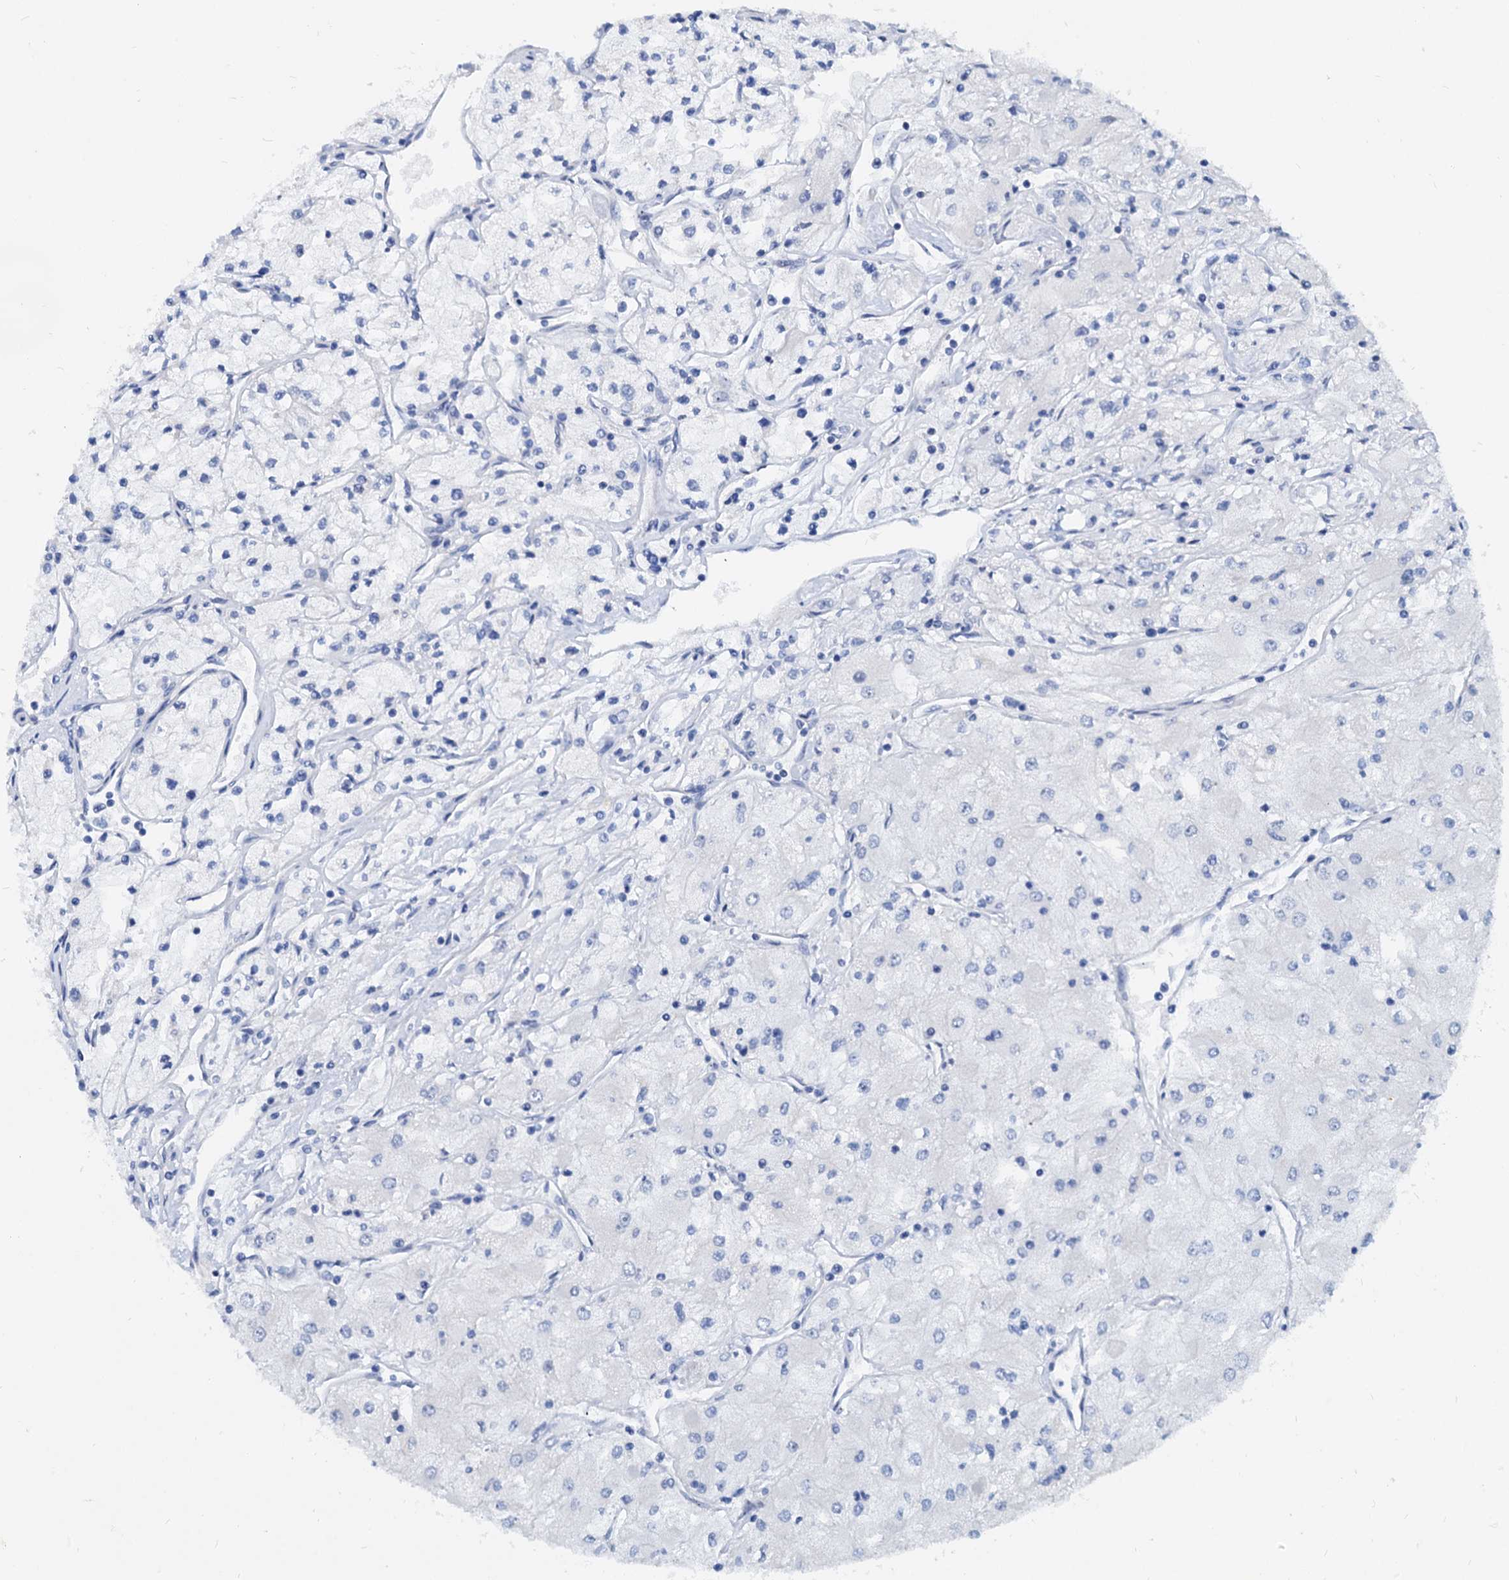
{"staining": {"intensity": "negative", "quantity": "none", "location": "none"}, "tissue": "renal cancer", "cell_type": "Tumor cells", "image_type": "cancer", "snomed": [{"axis": "morphology", "description": "Adenocarcinoma, NOS"}, {"axis": "topography", "description": "Kidney"}], "caption": "Tumor cells show no significant expression in adenocarcinoma (renal).", "gene": "HSF2", "patient": {"sex": "male", "age": 80}}